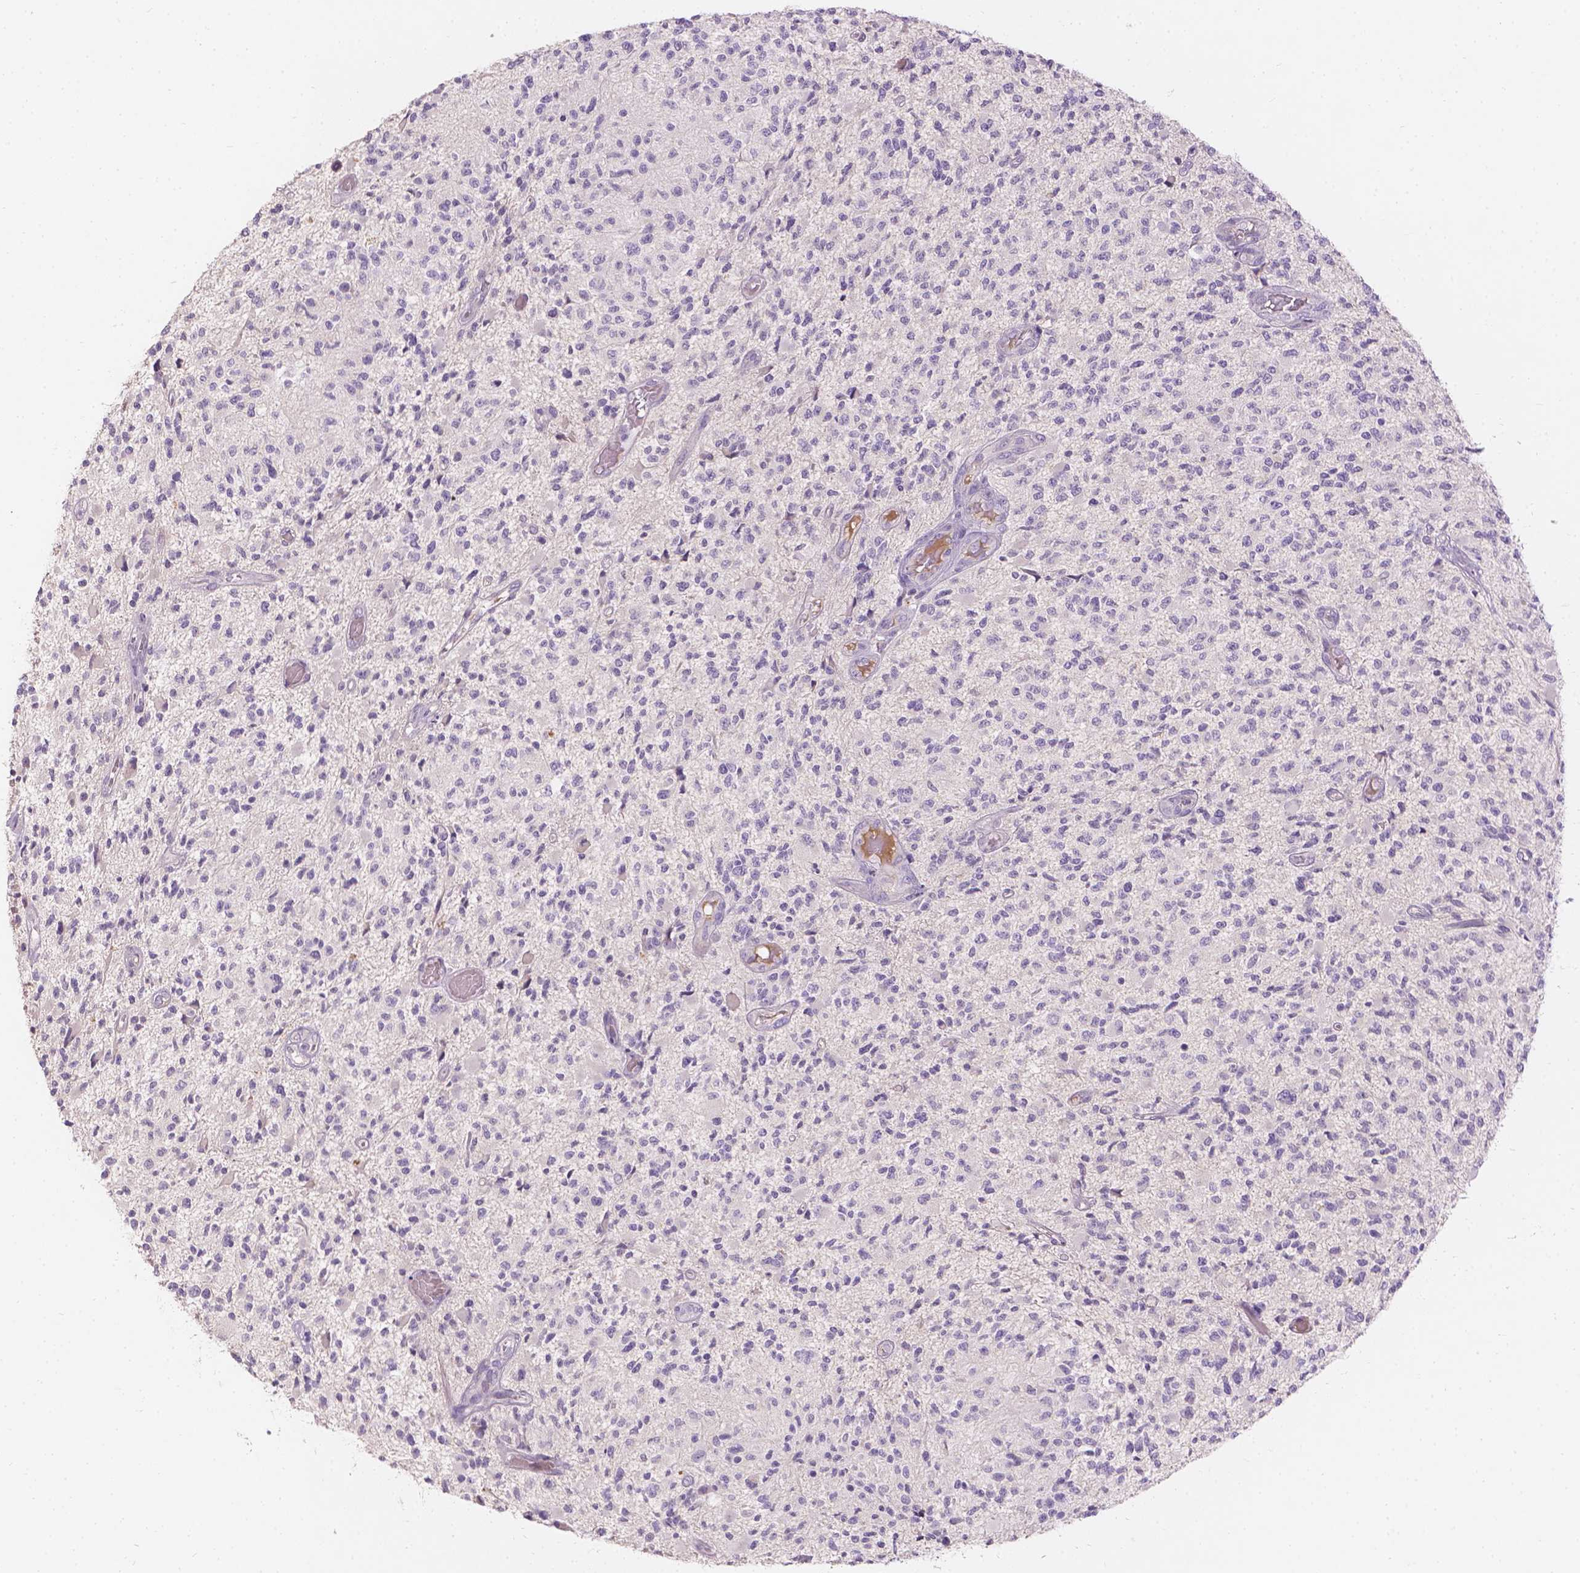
{"staining": {"intensity": "negative", "quantity": "none", "location": "none"}, "tissue": "glioma", "cell_type": "Tumor cells", "image_type": "cancer", "snomed": [{"axis": "morphology", "description": "Glioma, malignant, High grade"}, {"axis": "topography", "description": "Brain"}], "caption": "The histopathology image displays no staining of tumor cells in malignant glioma (high-grade).", "gene": "DCAF4L1", "patient": {"sex": "female", "age": 63}}